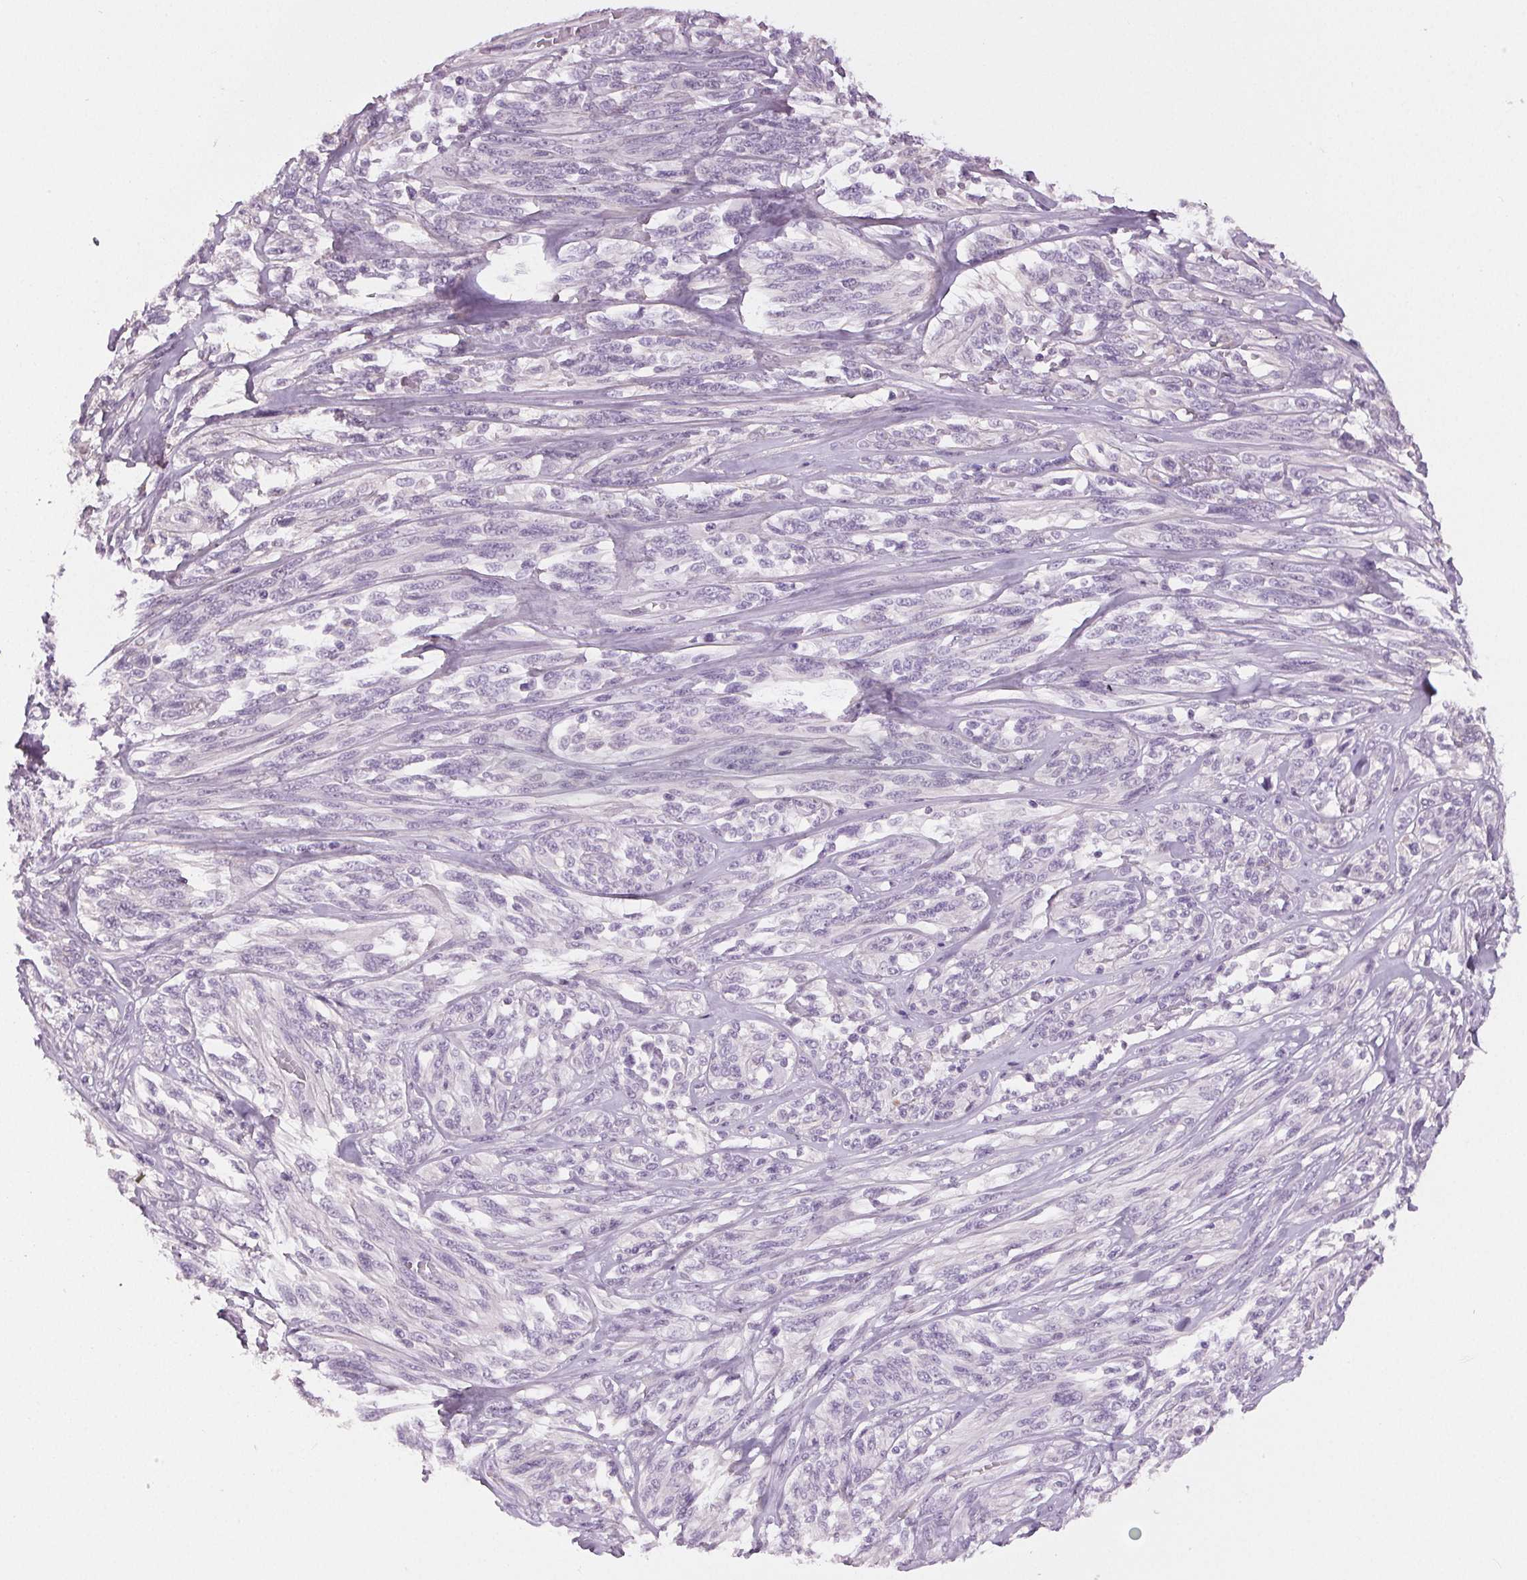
{"staining": {"intensity": "negative", "quantity": "none", "location": "none"}, "tissue": "melanoma", "cell_type": "Tumor cells", "image_type": "cancer", "snomed": [{"axis": "morphology", "description": "Malignant melanoma, NOS"}, {"axis": "topography", "description": "Skin"}], "caption": "Image shows no protein positivity in tumor cells of malignant melanoma tissue. (Stains: DAB IHC with hematoxylin counter stain, Microscopy: brightfield microscopy at high magnification).", "gene": "MISP", "patient": {"sex": "female", "age": 91}}